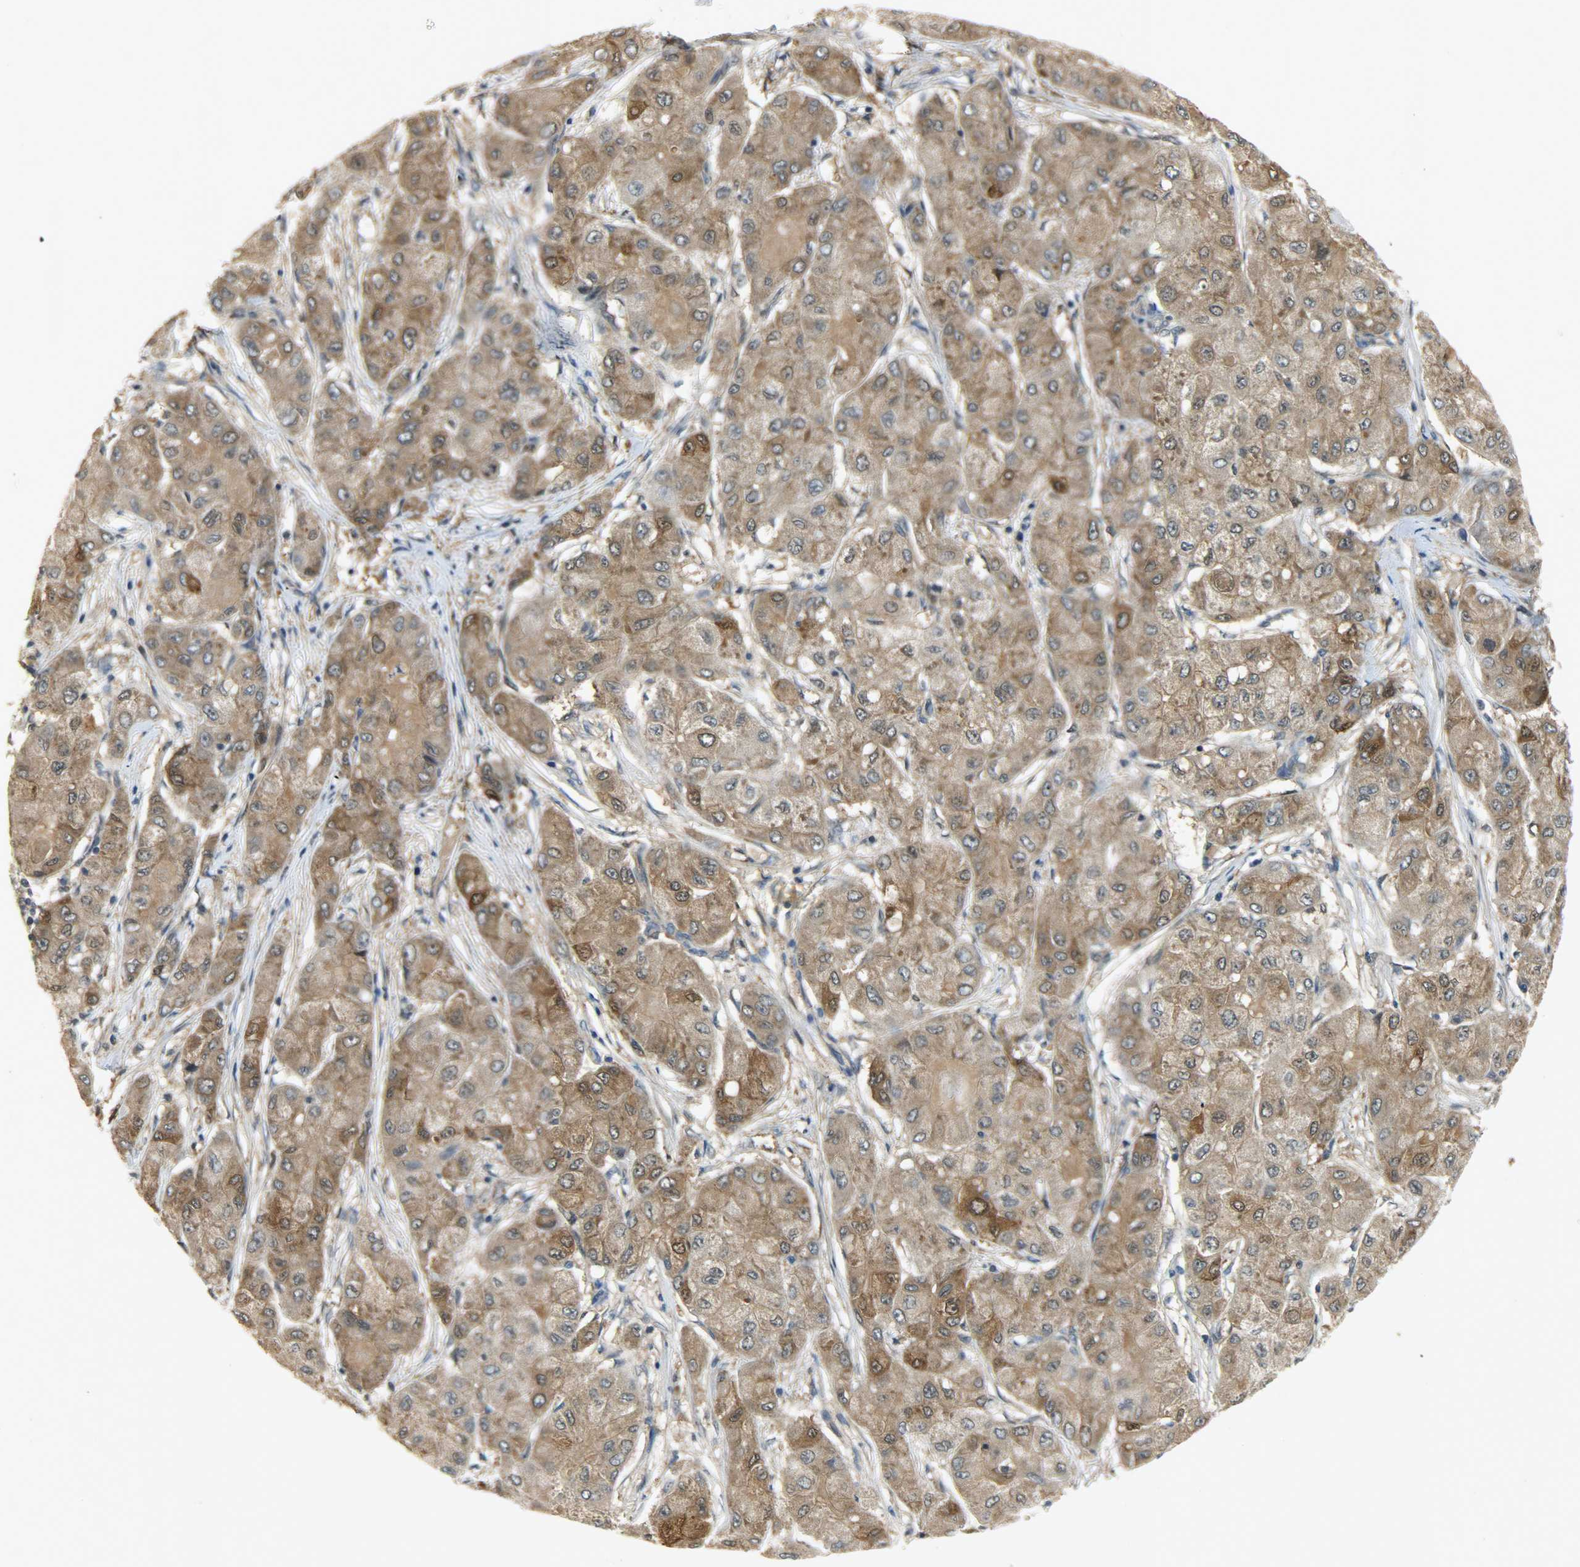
{"staining": {"intensity": "strong", "quantity": ">75%", "location": "cytoplasmic/membranous,nuclear"}, "tissue": "liver cancer", "cell_type": "Tumor cells", "image_type": "cancer", "snomed": [{"axis": "morphology", "description": "Carcinoma, Hepatocellular, NOS"}, {"axis": "topography", "description": "Liver"}], "caption": "IHC (DAB (3,3'-diaminobenzidine)) staining of hepatocellular carcinoma (liver) reveals strong cytoplasmic/membranous and nuclear protein positivity in approximately >75% of tumor cells.", "gene": "EIF4EBP1", "patient": {"sex": "male", "age": 80}}